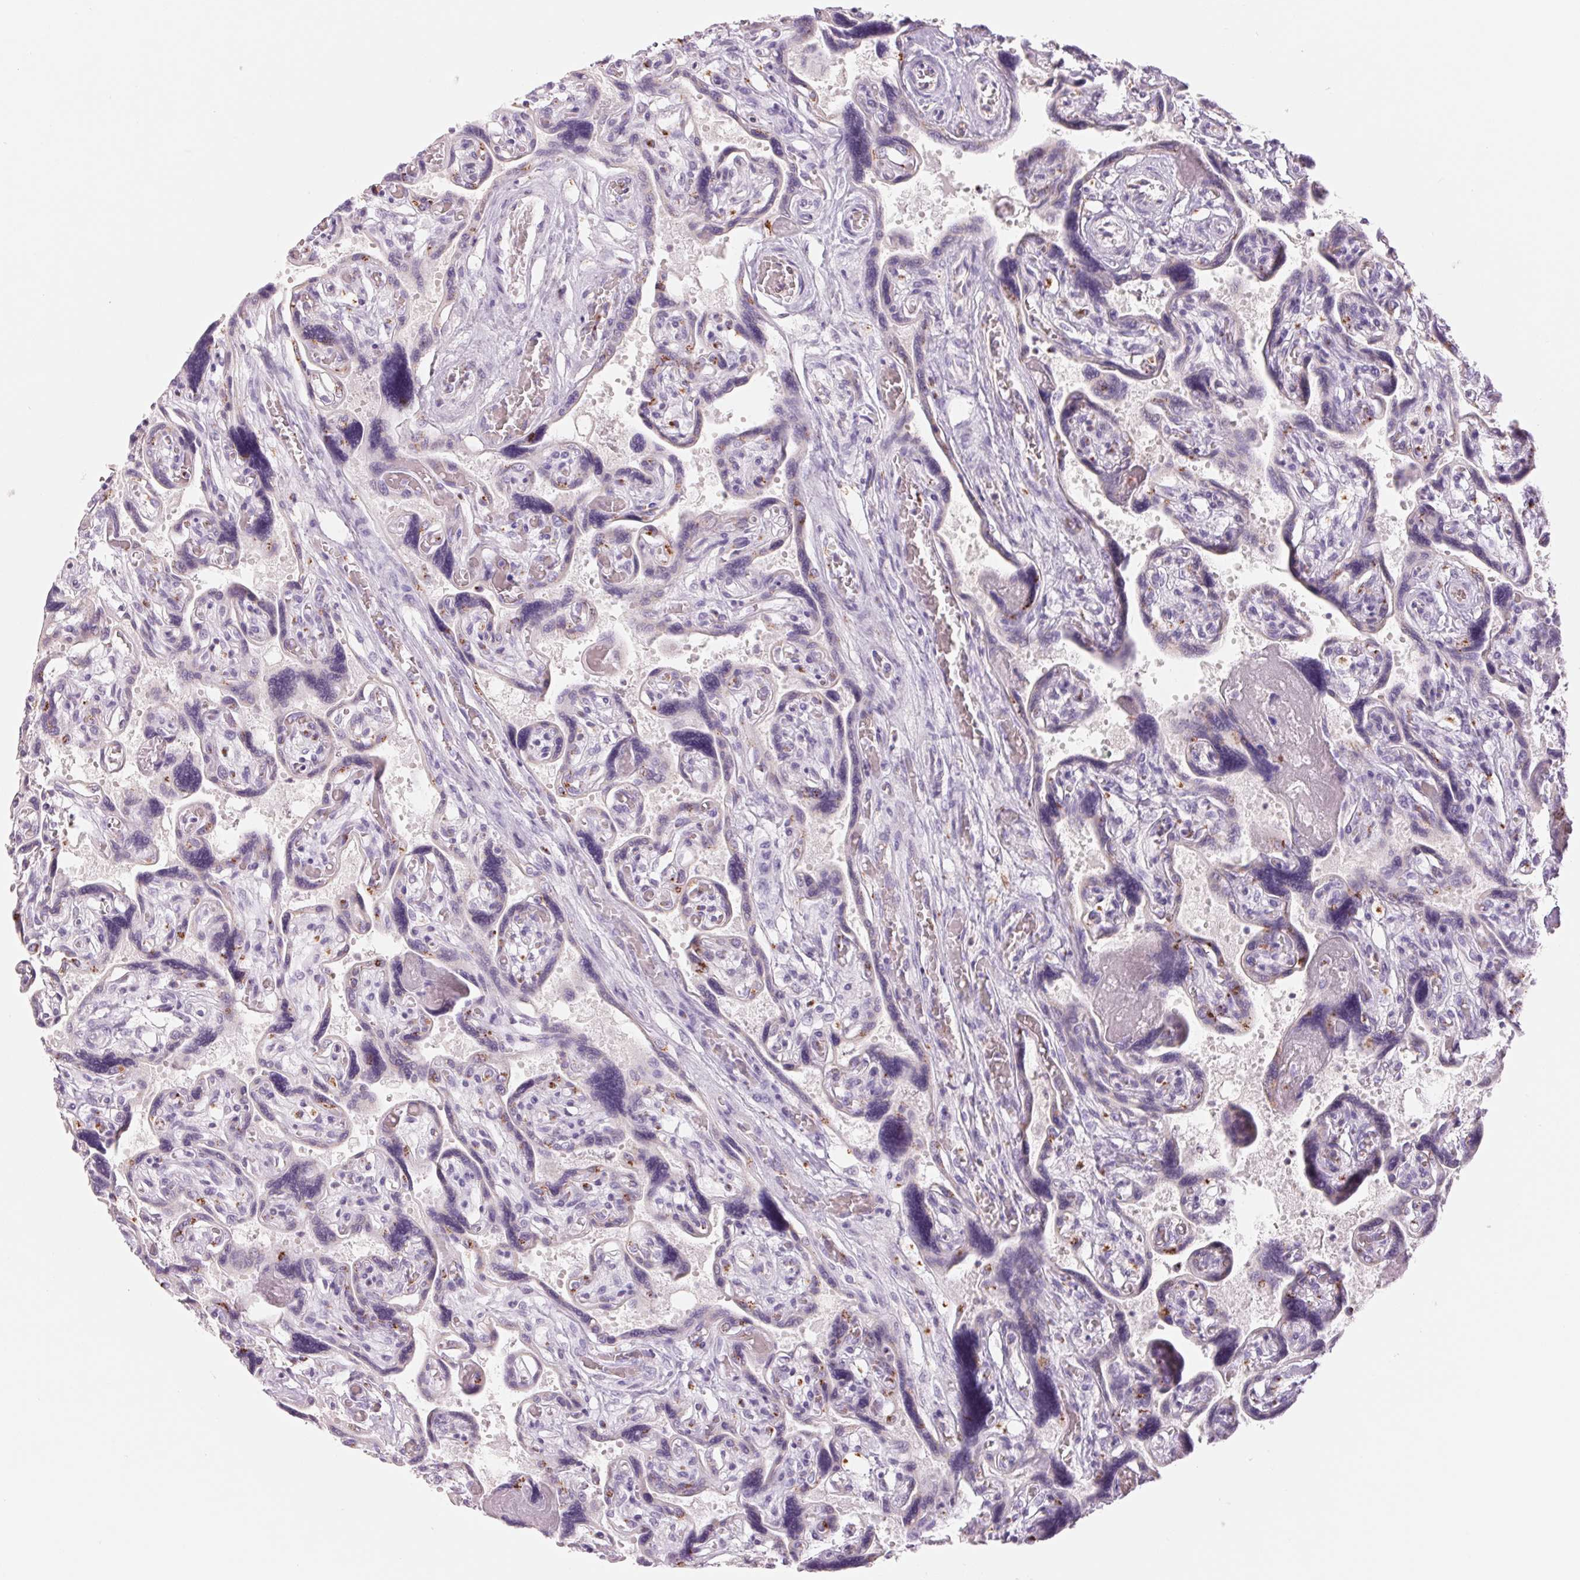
{"staining": {"intensity": "moderate", "quantity": "<25%", "location": "cytoplasmic/membranous"}, "tissue": "placenta", "cell_type": "Decidual cells", "image_type": "normal", "snomed": [{"axis": "morphology", "description": "Normal tissue, NOS"}, {"axis": "topography", "description": "Placenta"}], "caption": "Immunohistochemistry (IHC) photomicrograph of normal human placenta stained for a protein (brown), which displays low levels of moderate cytoplasmic/membranous staining in about <25% of decidual cells.", "gene": "GALNT7", "patient": {"sex": "female", "age": 32}}